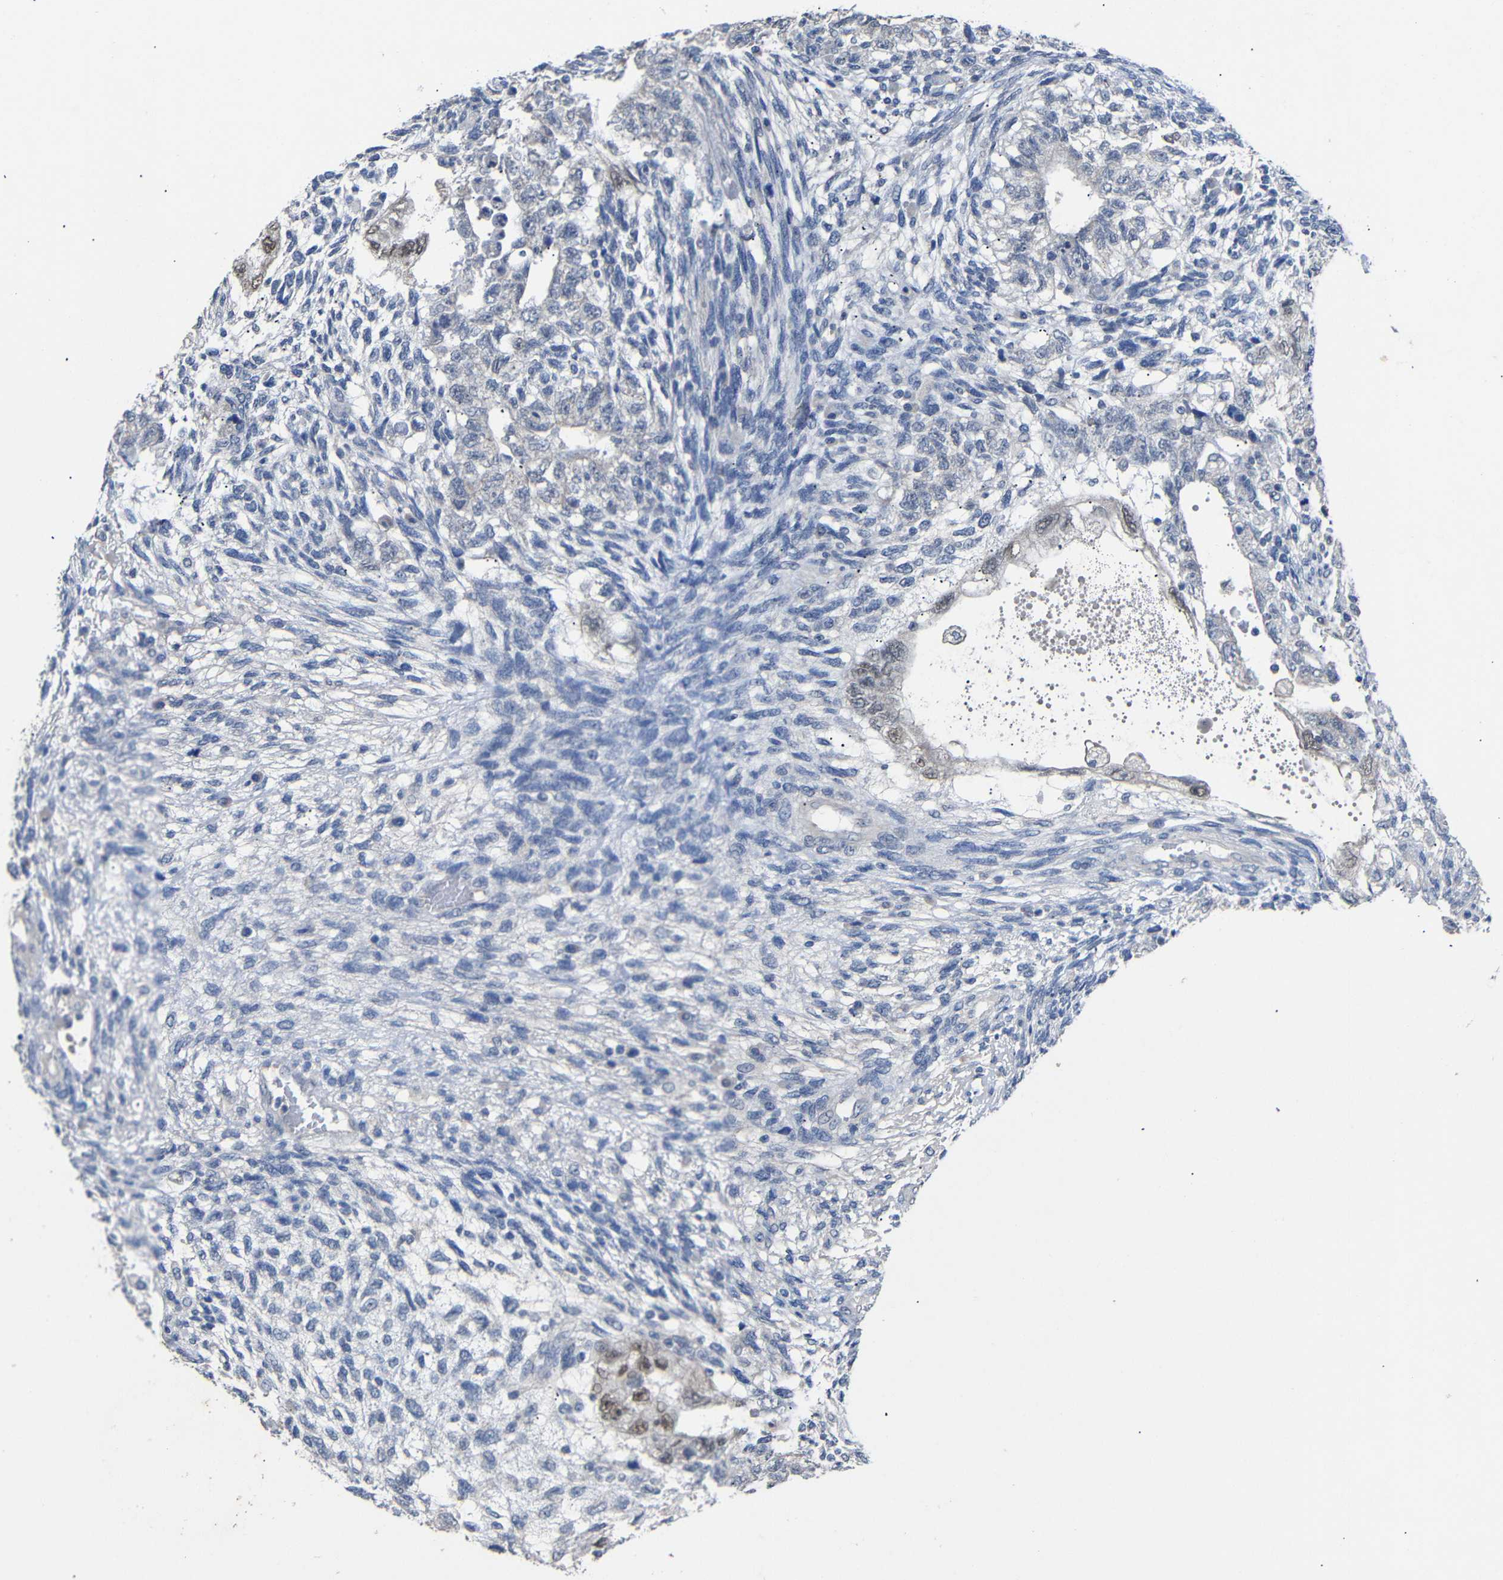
{"staining": {"intensity": "moderate", "quantity": "<25%", "location": "nuclear"}, "tissue": "testis cancer", "cell_type": "Tumor cells", "image_type": "cancer", "snomed": [{"axis": "morphology", "description": "Normal tissue, NOS"}, {"axis": "morphology", "description": "Carcinoma, Embryonal, NOS"}, {"axis": "topography", "description": "Testis"}], "caption": "The photomicrograph exhibits immunohistochemical staining of testis embryonal carcinoma. There is moderate nuclear positivity is seen in about <25% of tumor cells.", "gene": "HNF1A", "patient": {"sex": "male", "age": 36}}